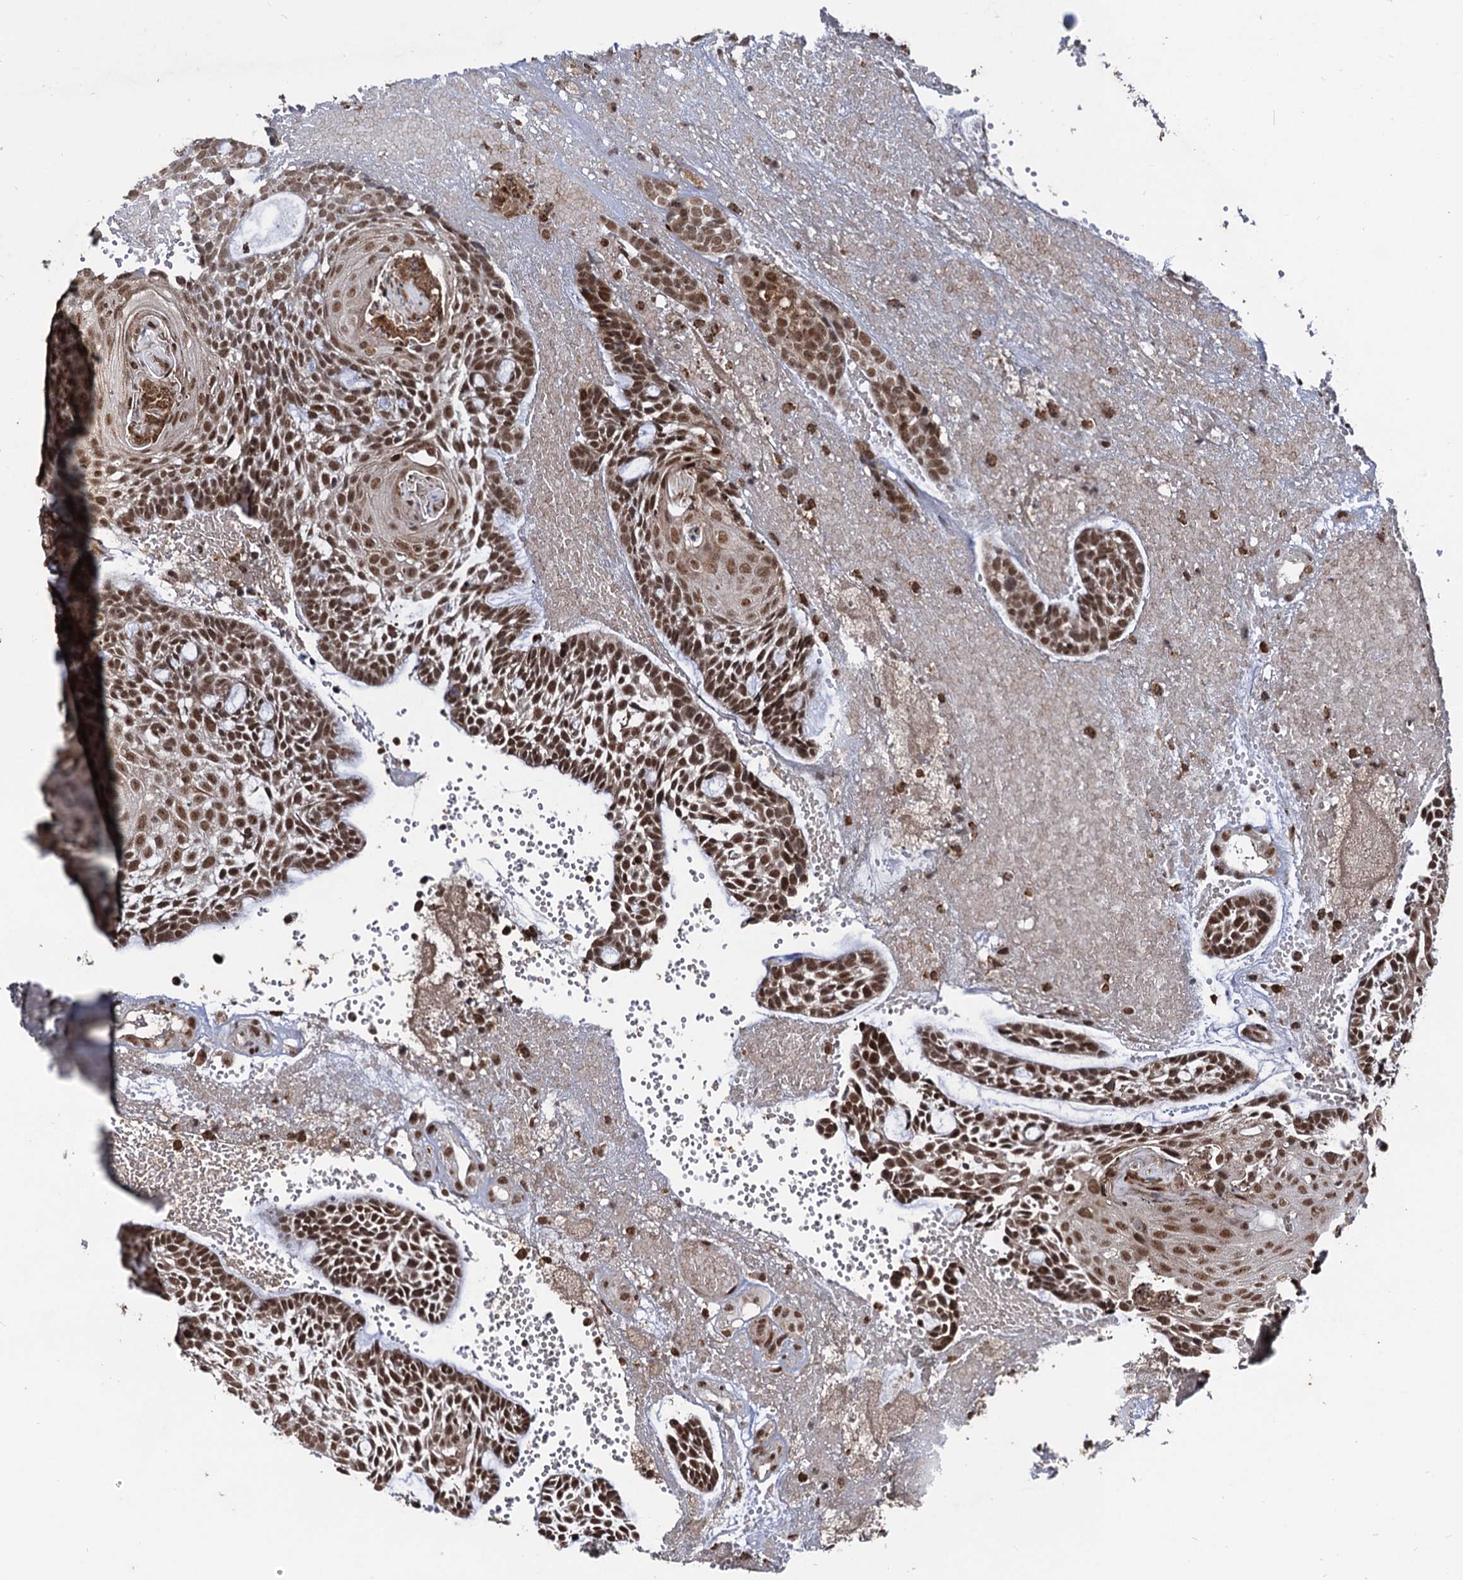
{"staining": {"intensity": "moderate", "quantity": ">75%", "location": "nuclear"}, "tissue": "head and neck cancer", "cell_type": "Tumor cells", "image_type": "cancer", "snomed": [{"axis": "morphology", "description": "Adenocarcinoma, NOS"}, {"axis": "topography", "description": "Subcutis"}, {"axis": "topography", "description": "Head-Neck"}], "caption": "Head and neck adenocarcinoma stained with a brown dye displays moderate nuclear positive positivity in approximately >75% of tumor cells.", "gene": "SFSWAP", "patient": {"sex": "female", "age": 73}}